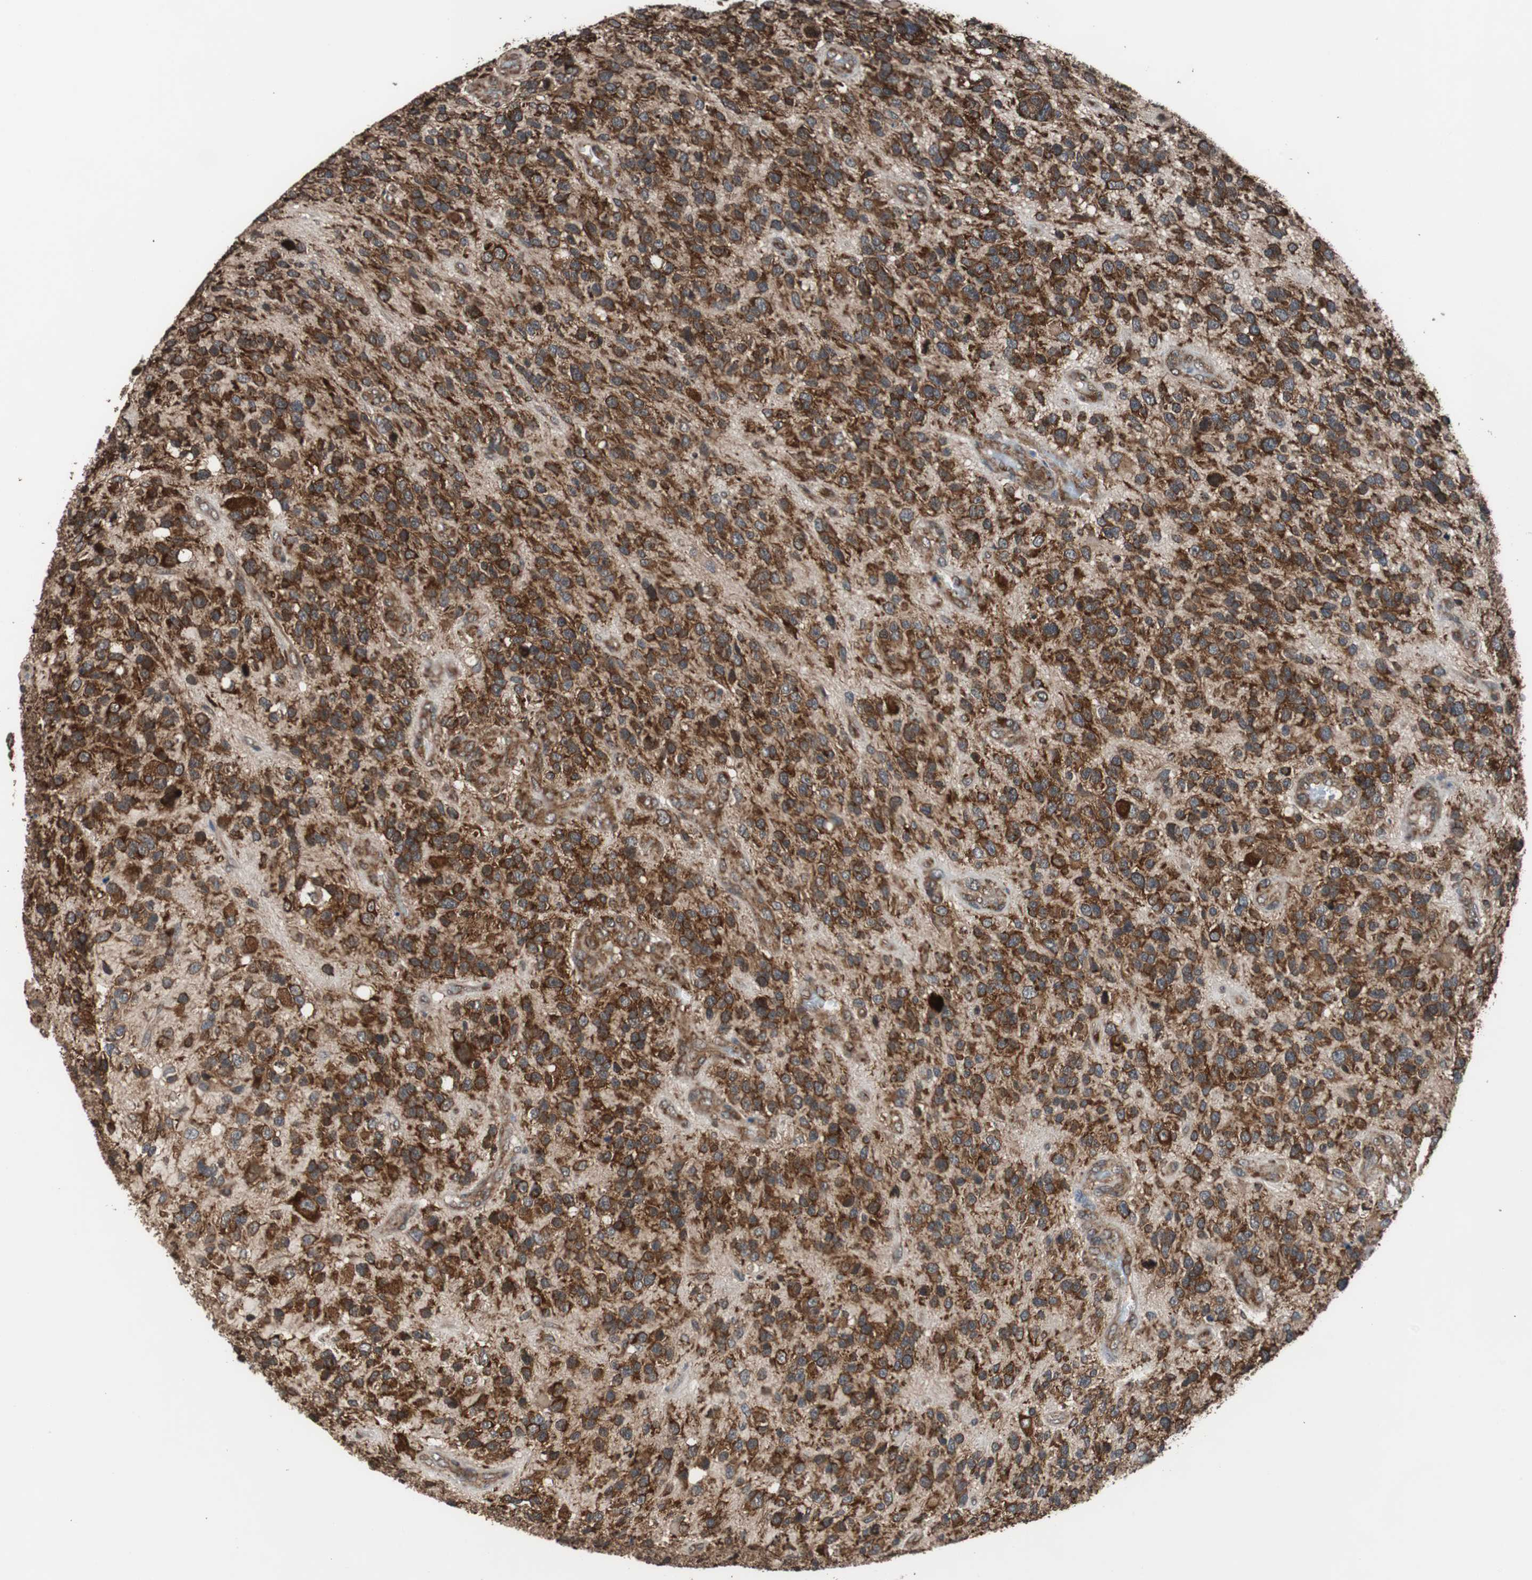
{"staining": {"intensity": "strong", "quantity": ">75%", "location": "cytoplasmic/membranous"}, "tissue": "glioma", "cell_type": "Tumor cells", "image_type": "cancer", "snomed": [{"axis": "morphology", "description": "Glioma, malignant, High grade"}, {"axis": "topography", "description": "Brain"}], "caption": "DAB immunohistochemical staining of human glioma shows strong cytoplasmic/membranous protein expression in approximately >75% of tumor cells.", "gene": "USP10", "patient": {"sex": "female", "age": 58}}